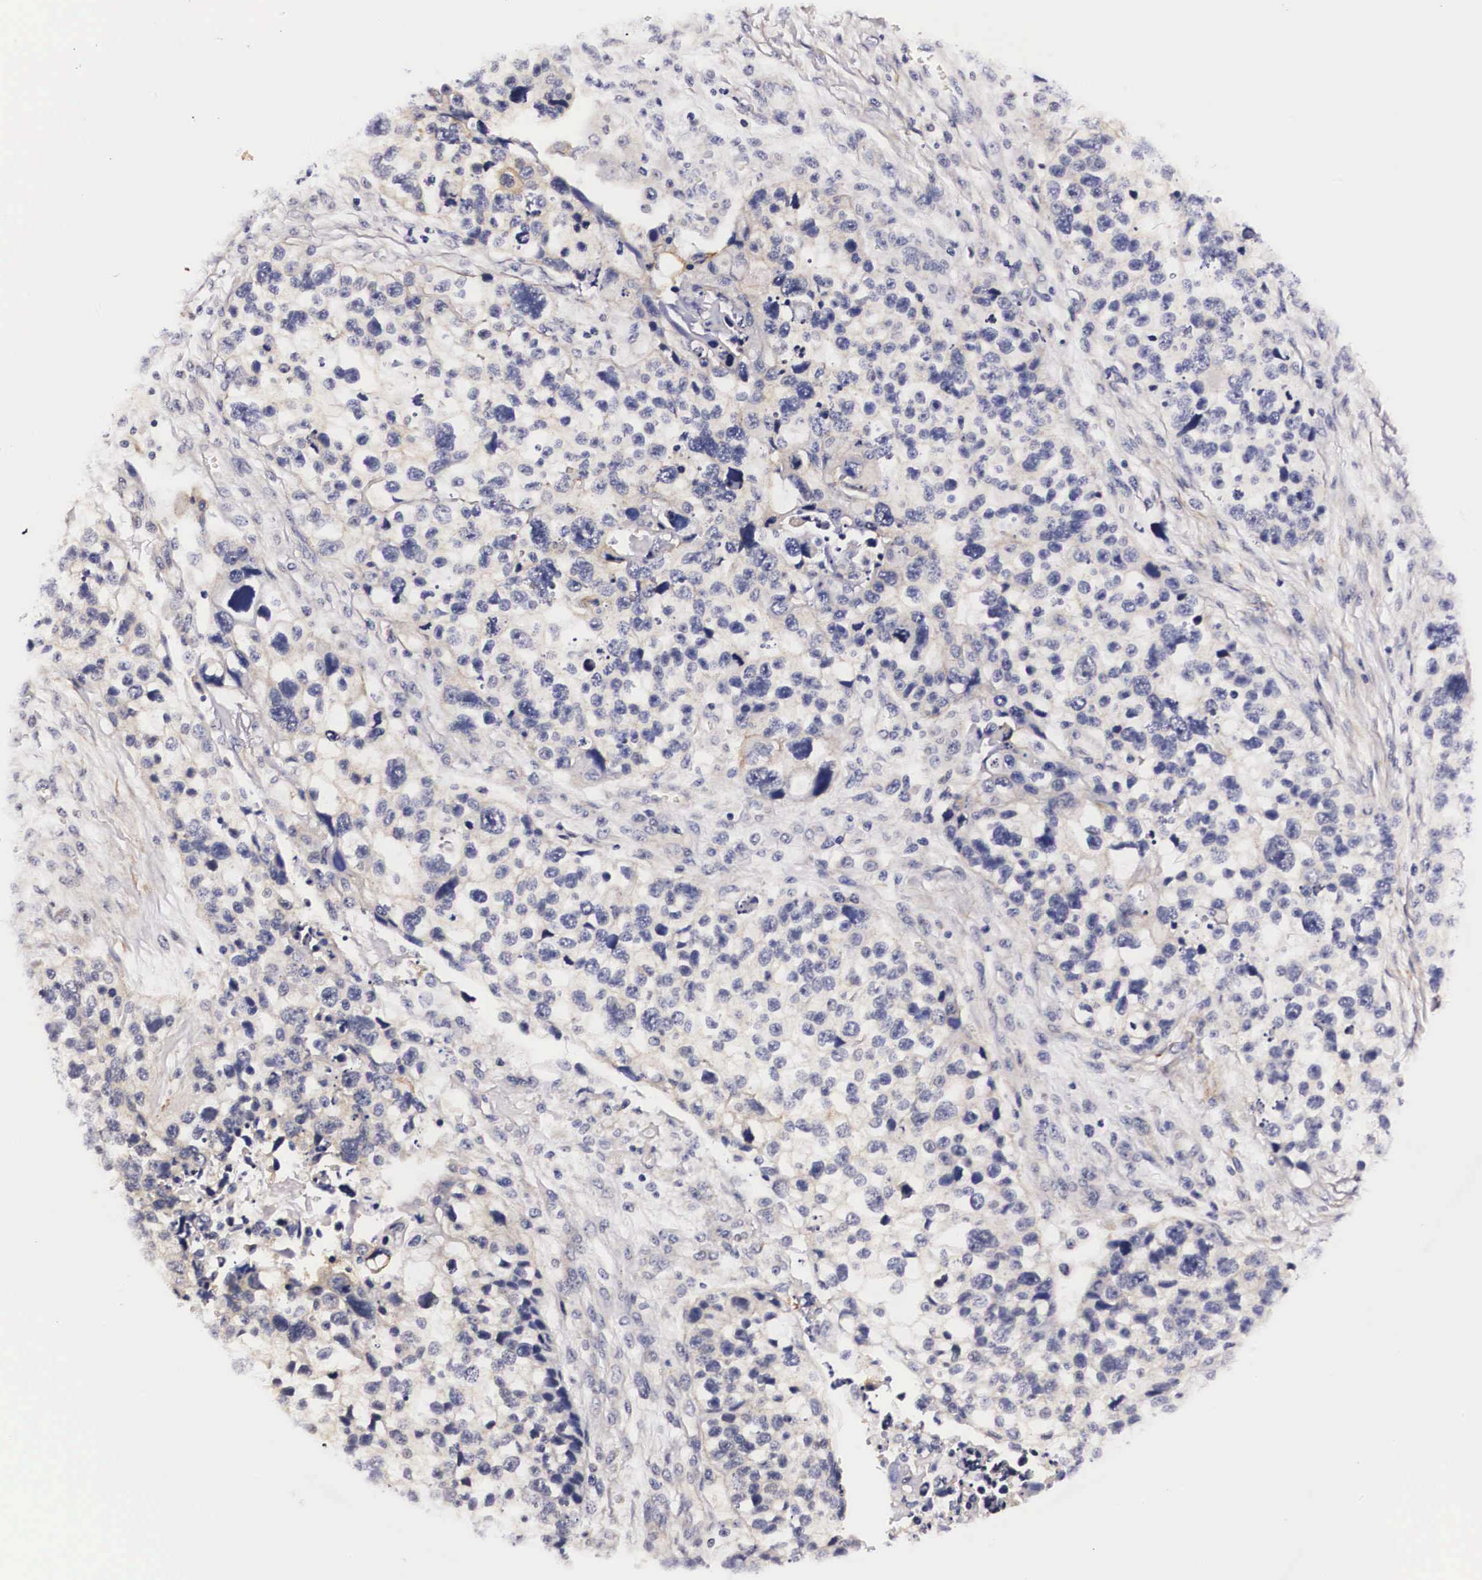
{"staining": {"intensity": "negative", "quantity": "none", "location": "none"}, "tissue": "lung cancer", "cell_type": "Tumor cells", "image_type": "cancer", "snomed": [{"axis": "morphology", "description": "Squamous cell carcinoma, NOS"}, {"axis": "topography", "description": "Lymph node"}, {"axis": "topography", "description": "Lung"}], "caption": "The immunohistochemistry image has no significant staining in tumor cells of lung squamous cell carcinoma tissue.", "gene": "PHETA2", "patient": {"sex": "male", "age": 74}}